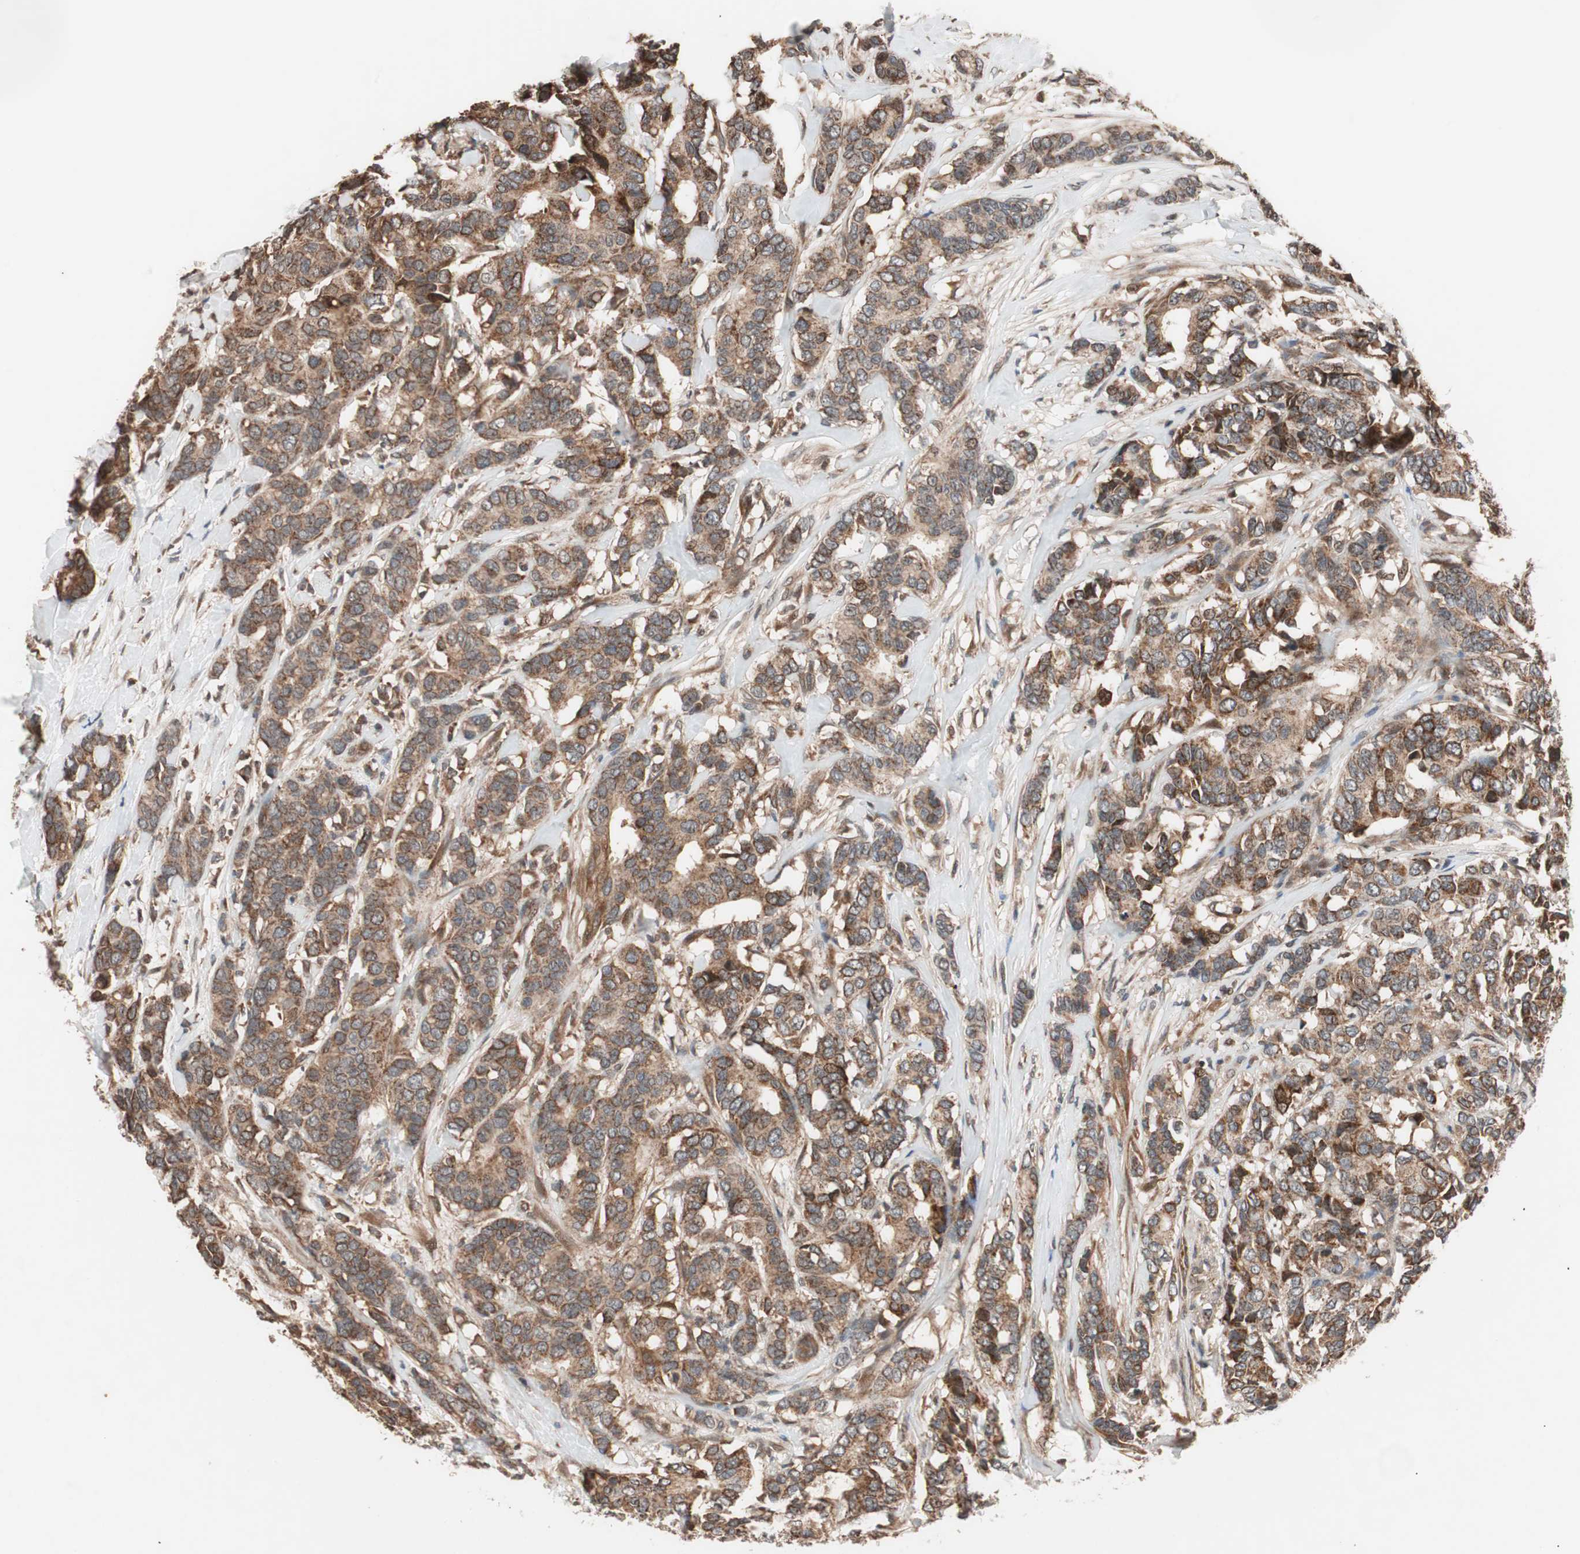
{"staining": {"intensity": "moderate", "quantity": ">75%", "location": "cytoplasmic/membranous"}, "tissue": "breast cancer", "cell_type": "Tumor cells", "image_type": "cancer", "snomed": [{"axis": "morphology", "description": "Duct carcinoma"}, {"axis": "topography", "description": "Breast"}], "caption": "Human breast infiltrating ductal carcinoma stained with a protein marker displays moderate staining in tumor cells.", "gene": "NF2", "patient": {"sex": "female", "age": 87}}